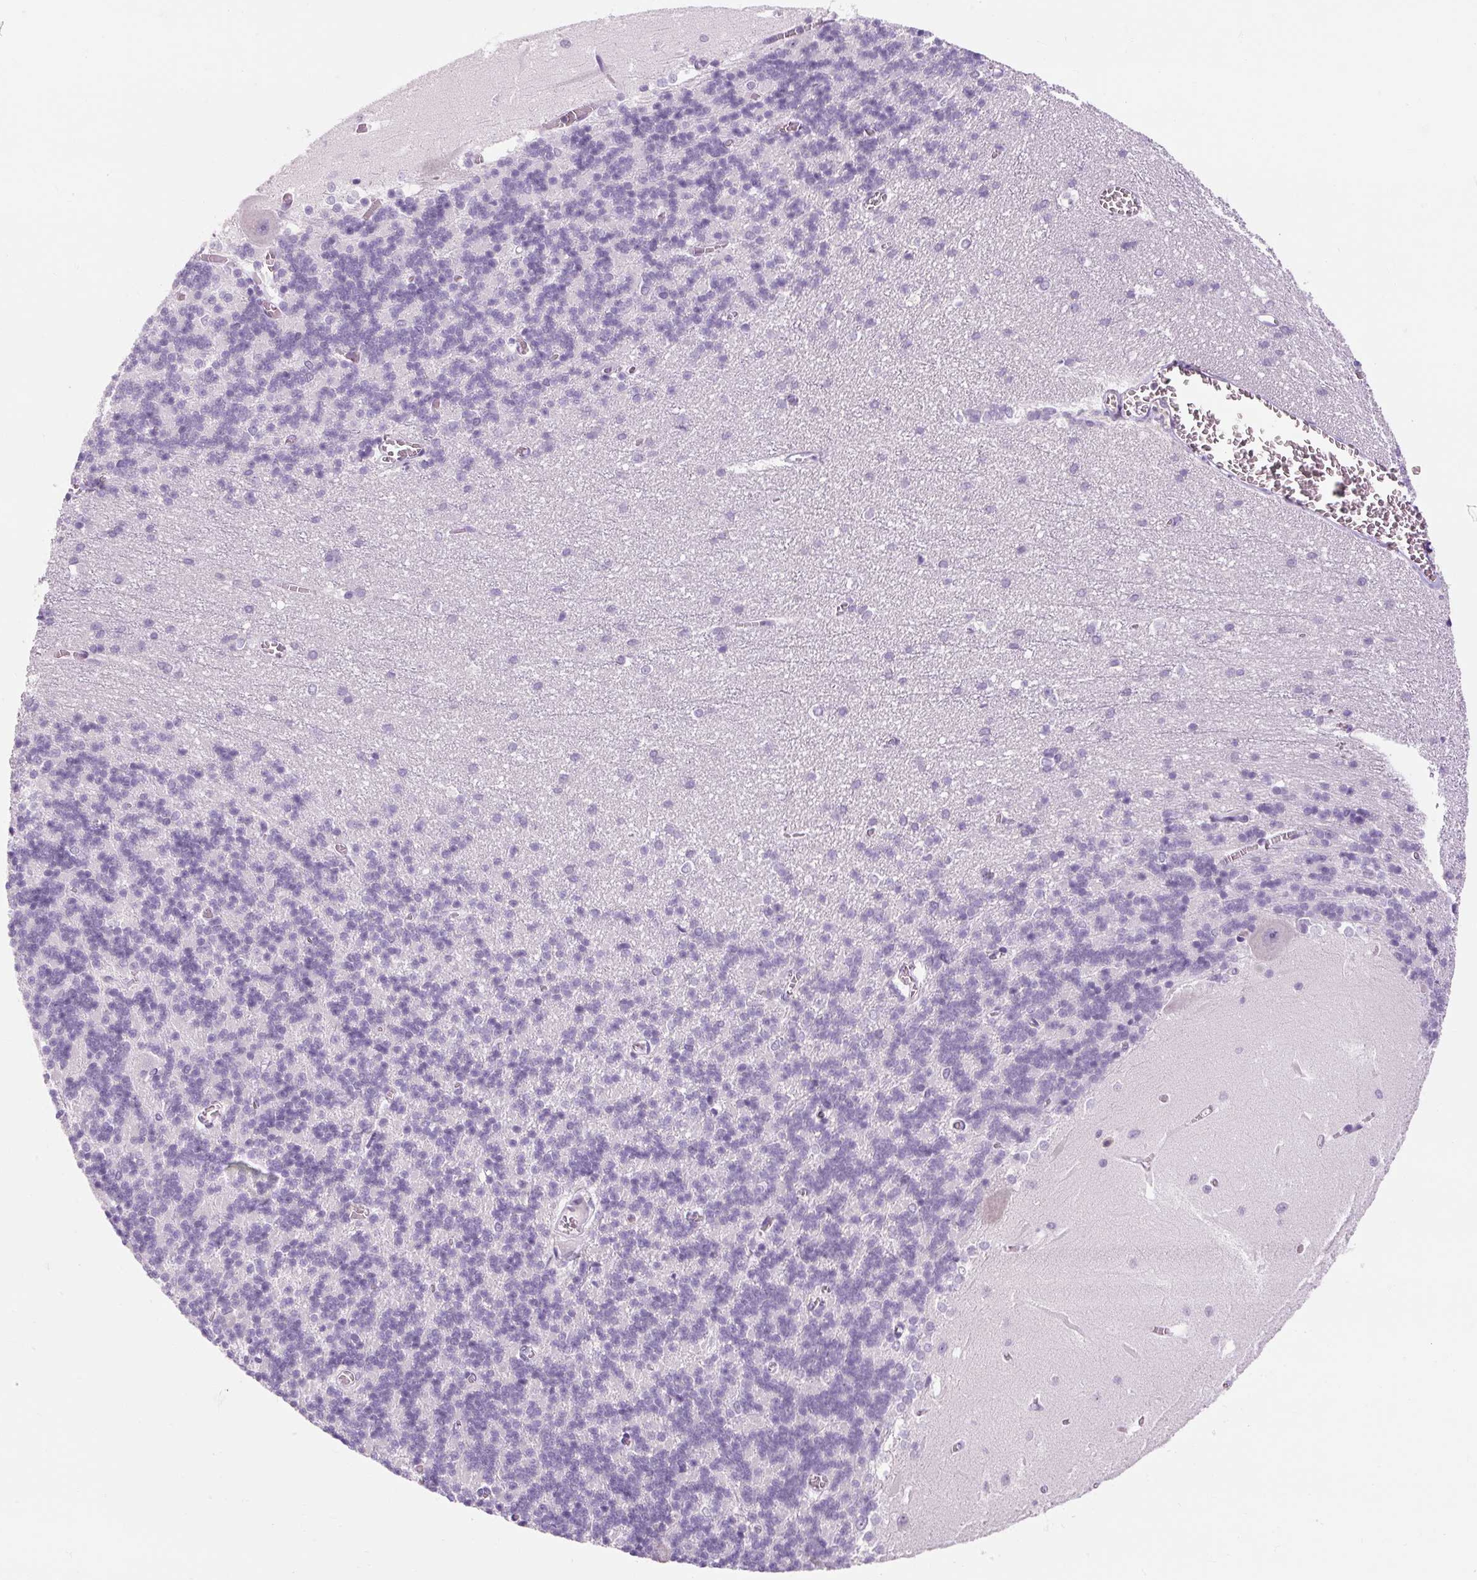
{"staining": {"intensity": "negative", "quantity": "none", "location": "none"}, "tissue": "cerebellum", "cell_type": "Cells in granular layer", "image_type": "normal", "snomed": [{"axis": "morphology", "description": "Normal tissue, NOS"}, {"axis": "topography", "description": "Cerebellum"}], "caption": "Cells in granular layer are negative for brown protein staining in unremarkable cerebellum. (Brightfield microscopy of DAB (3,3'-diaminobenzidine) immunohistochemistry (IHC) at high magnification).", "gene": "TIGD2", "patient": {"sex": "male", "age": 37}}